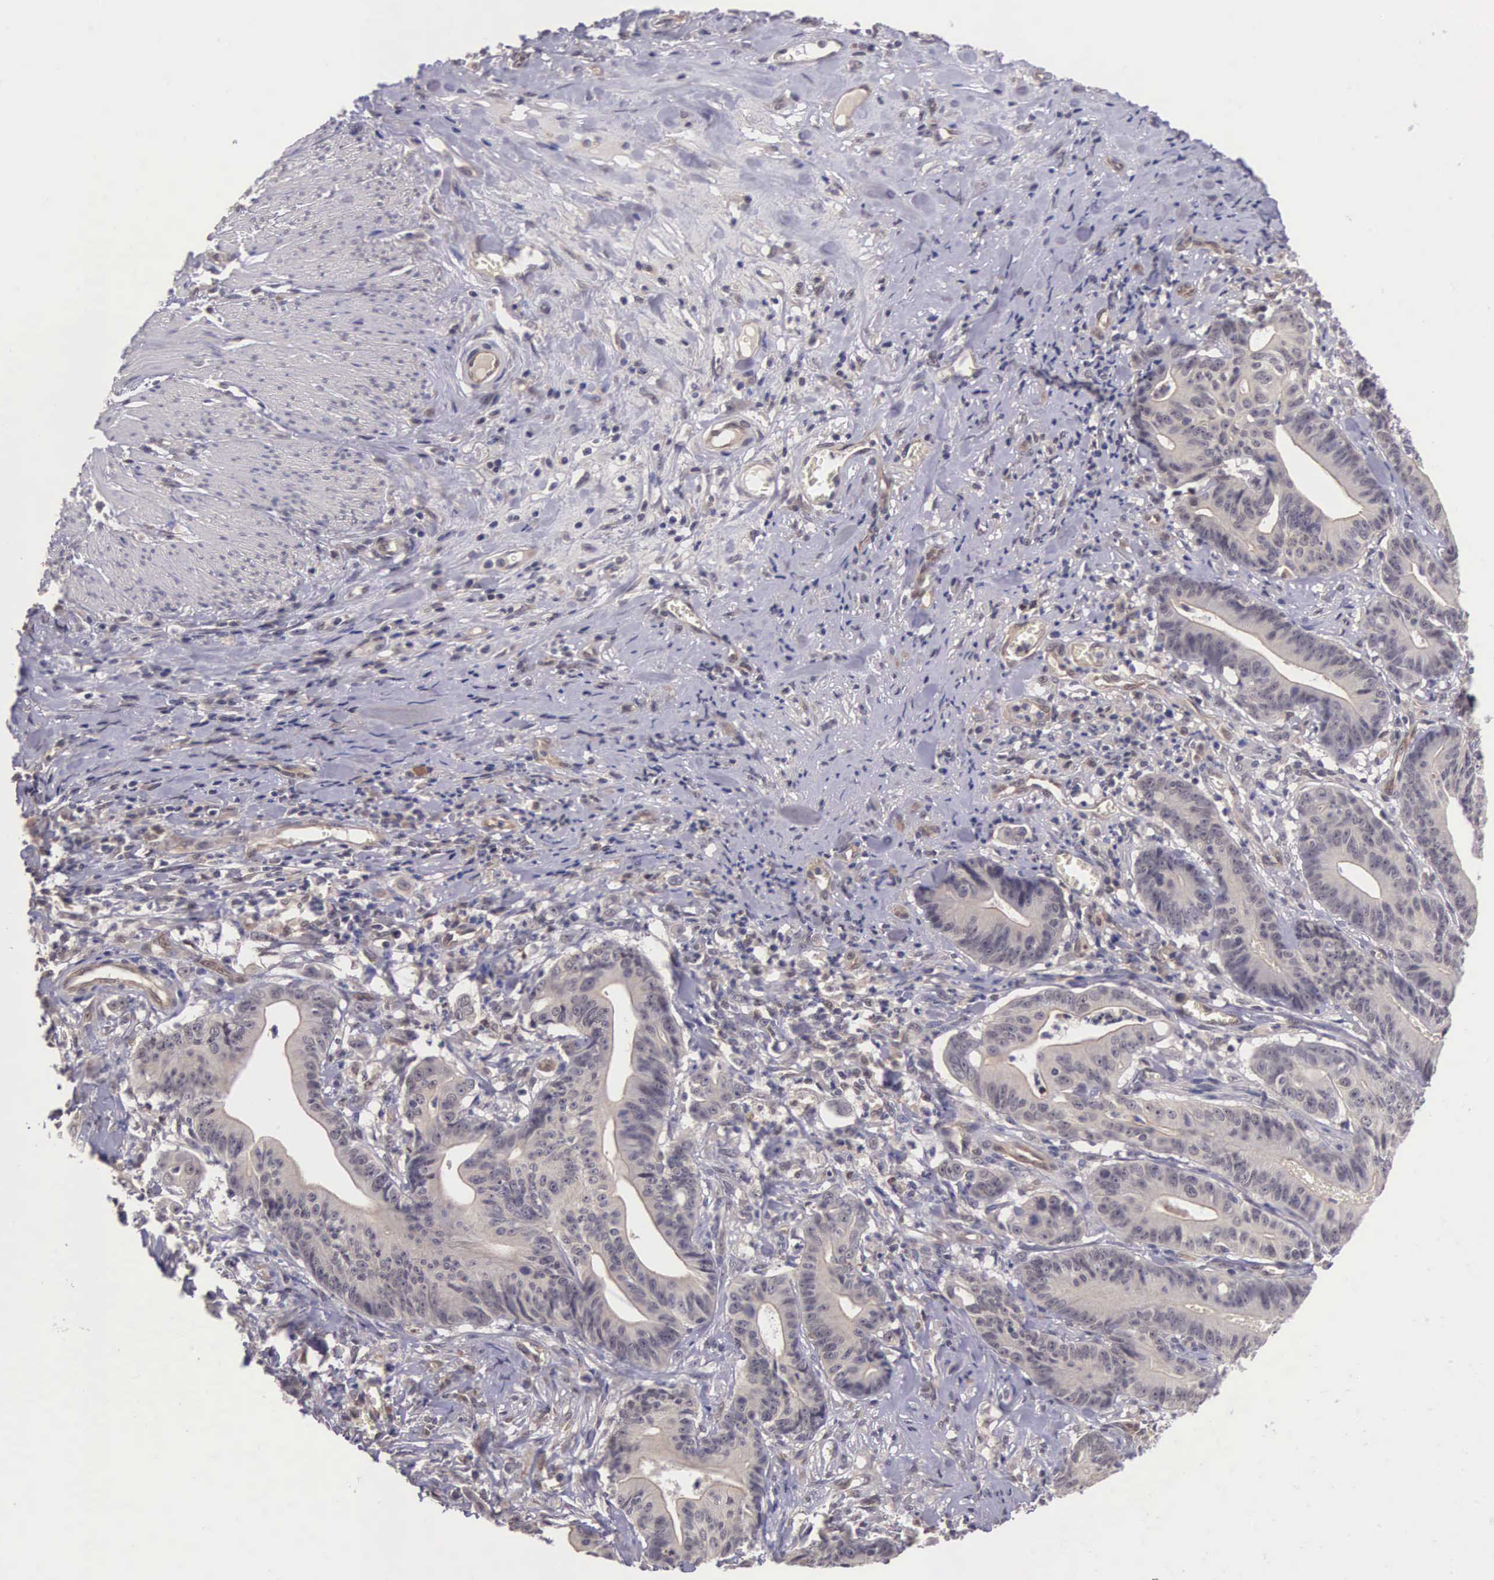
{"staining": {"intensity": "weak", "quantity": ">75%", "location": "cytoplasmic/membranous"}, "tissue": "stomach cancer", "cell_type": "Tumor cells", "image_type": "cancer", "snomed": [{"axis": "morphology", "description": "Adenocarcinoma, NOS"}, {"axis": "topography", "description": "Stomach, lower"}], "caption": "Brown immunohistochemical staining in human adenocarcinoma (stomach) exhibits weak cytoplasmic/membranous positivity in approximately >75% of tumor cells. The staining was performed using DAB (3,3'-diaminobenzidine) to visualize the protein expression in brown, while the nuclei were stained in blue with hematoxylin (Magnification: 20x).", "gene": "VASH1", "patient": {"sex": "female", "age": 86}}